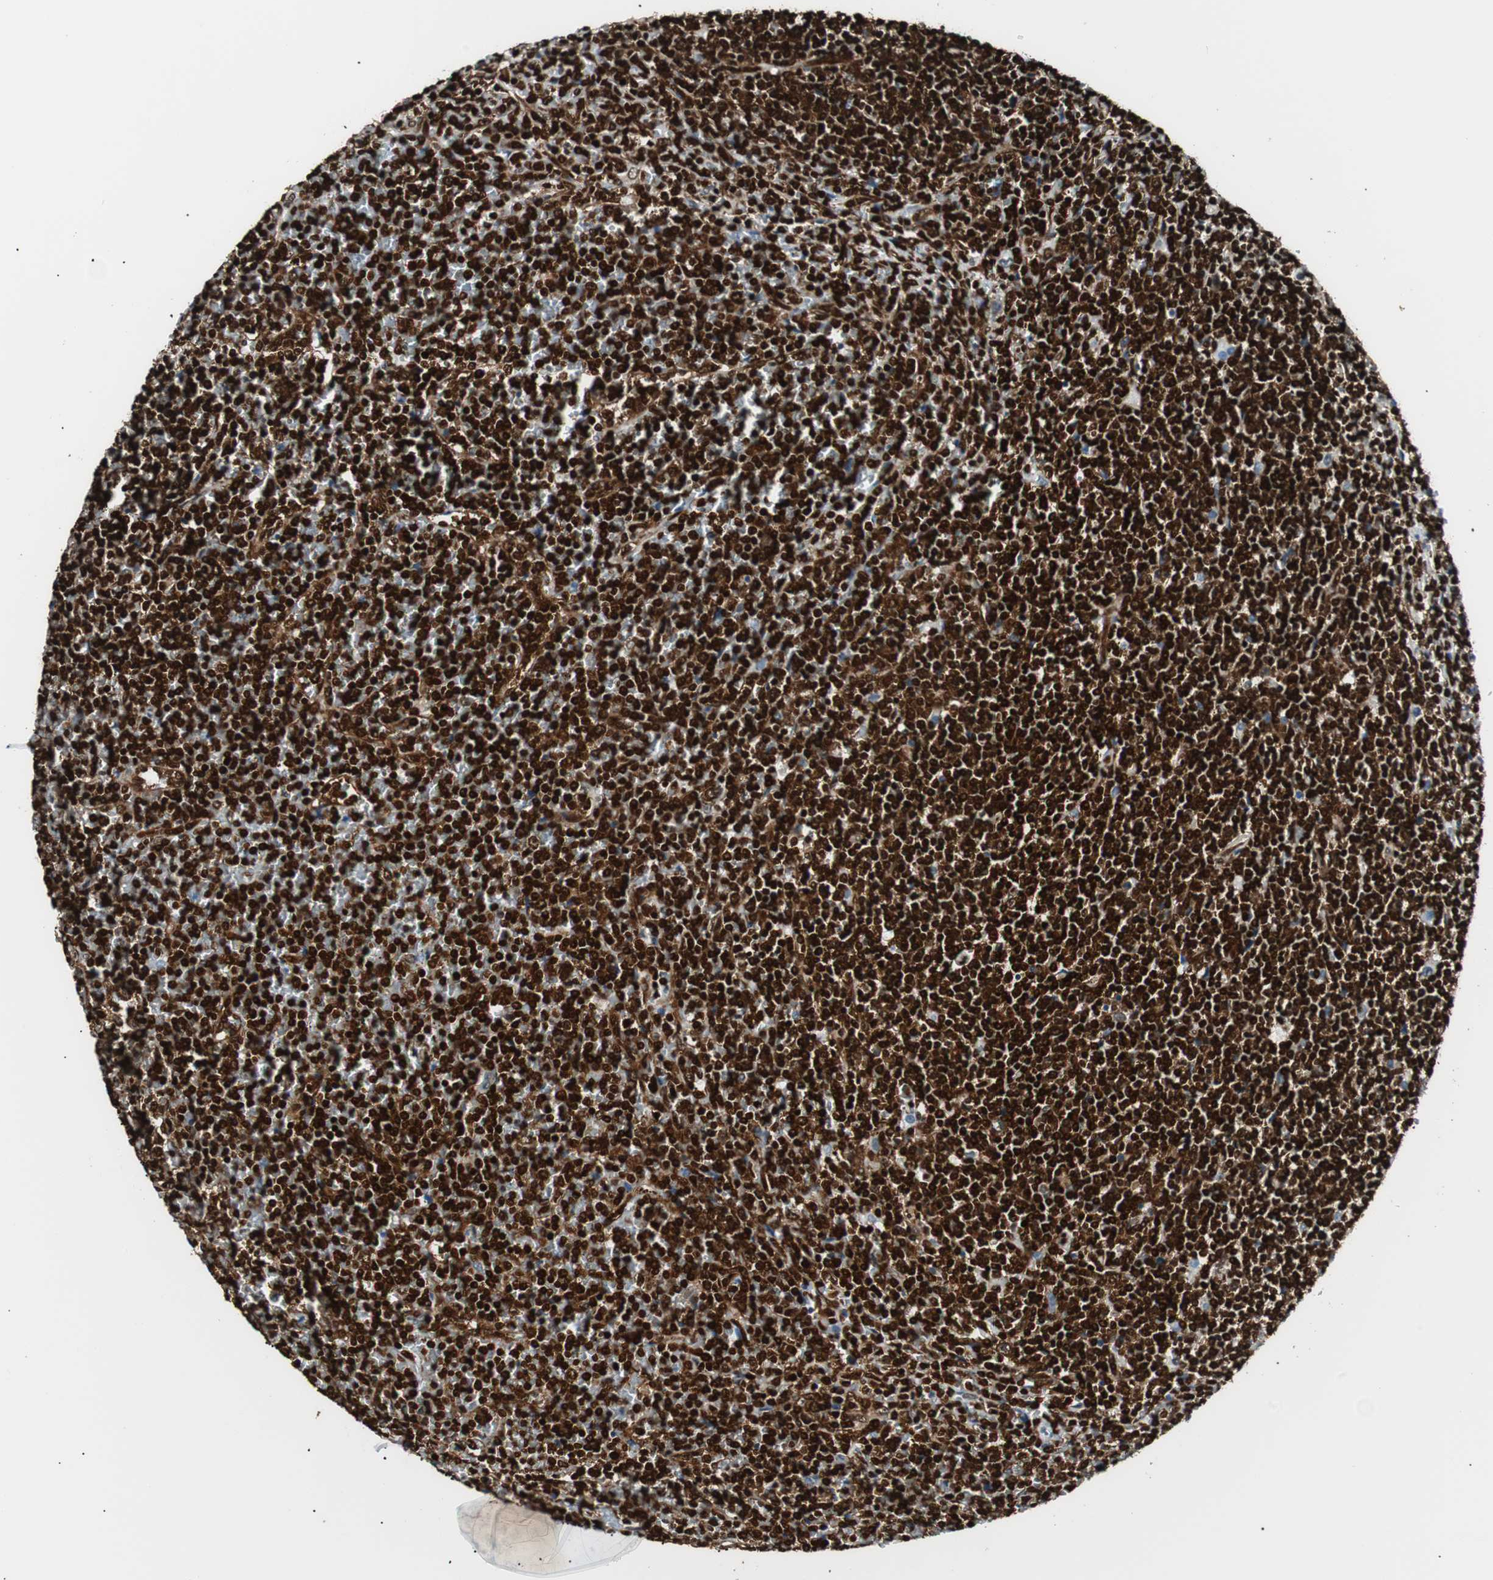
{"staining": {"intensity": "strong", "quantity": ">75%", "location": "nuclear"}, "tissue": "lymphoma", "cell_type": "Tumor cells", "image_type": "cancer", "snomed": [{"axis": "morphology", "description": "Malignant lymphoma, non-Hodgkin's type, Low grade"}, {"axis": "topography", "description": "Spleen"}], "caption": "This photomicrograph shows IHC staining of human lymphoma, with high strong nuclear expression in about >75% of tumor cells.", "gene": "EWSR1", "patient": {"sex": "female", "age": 19}}